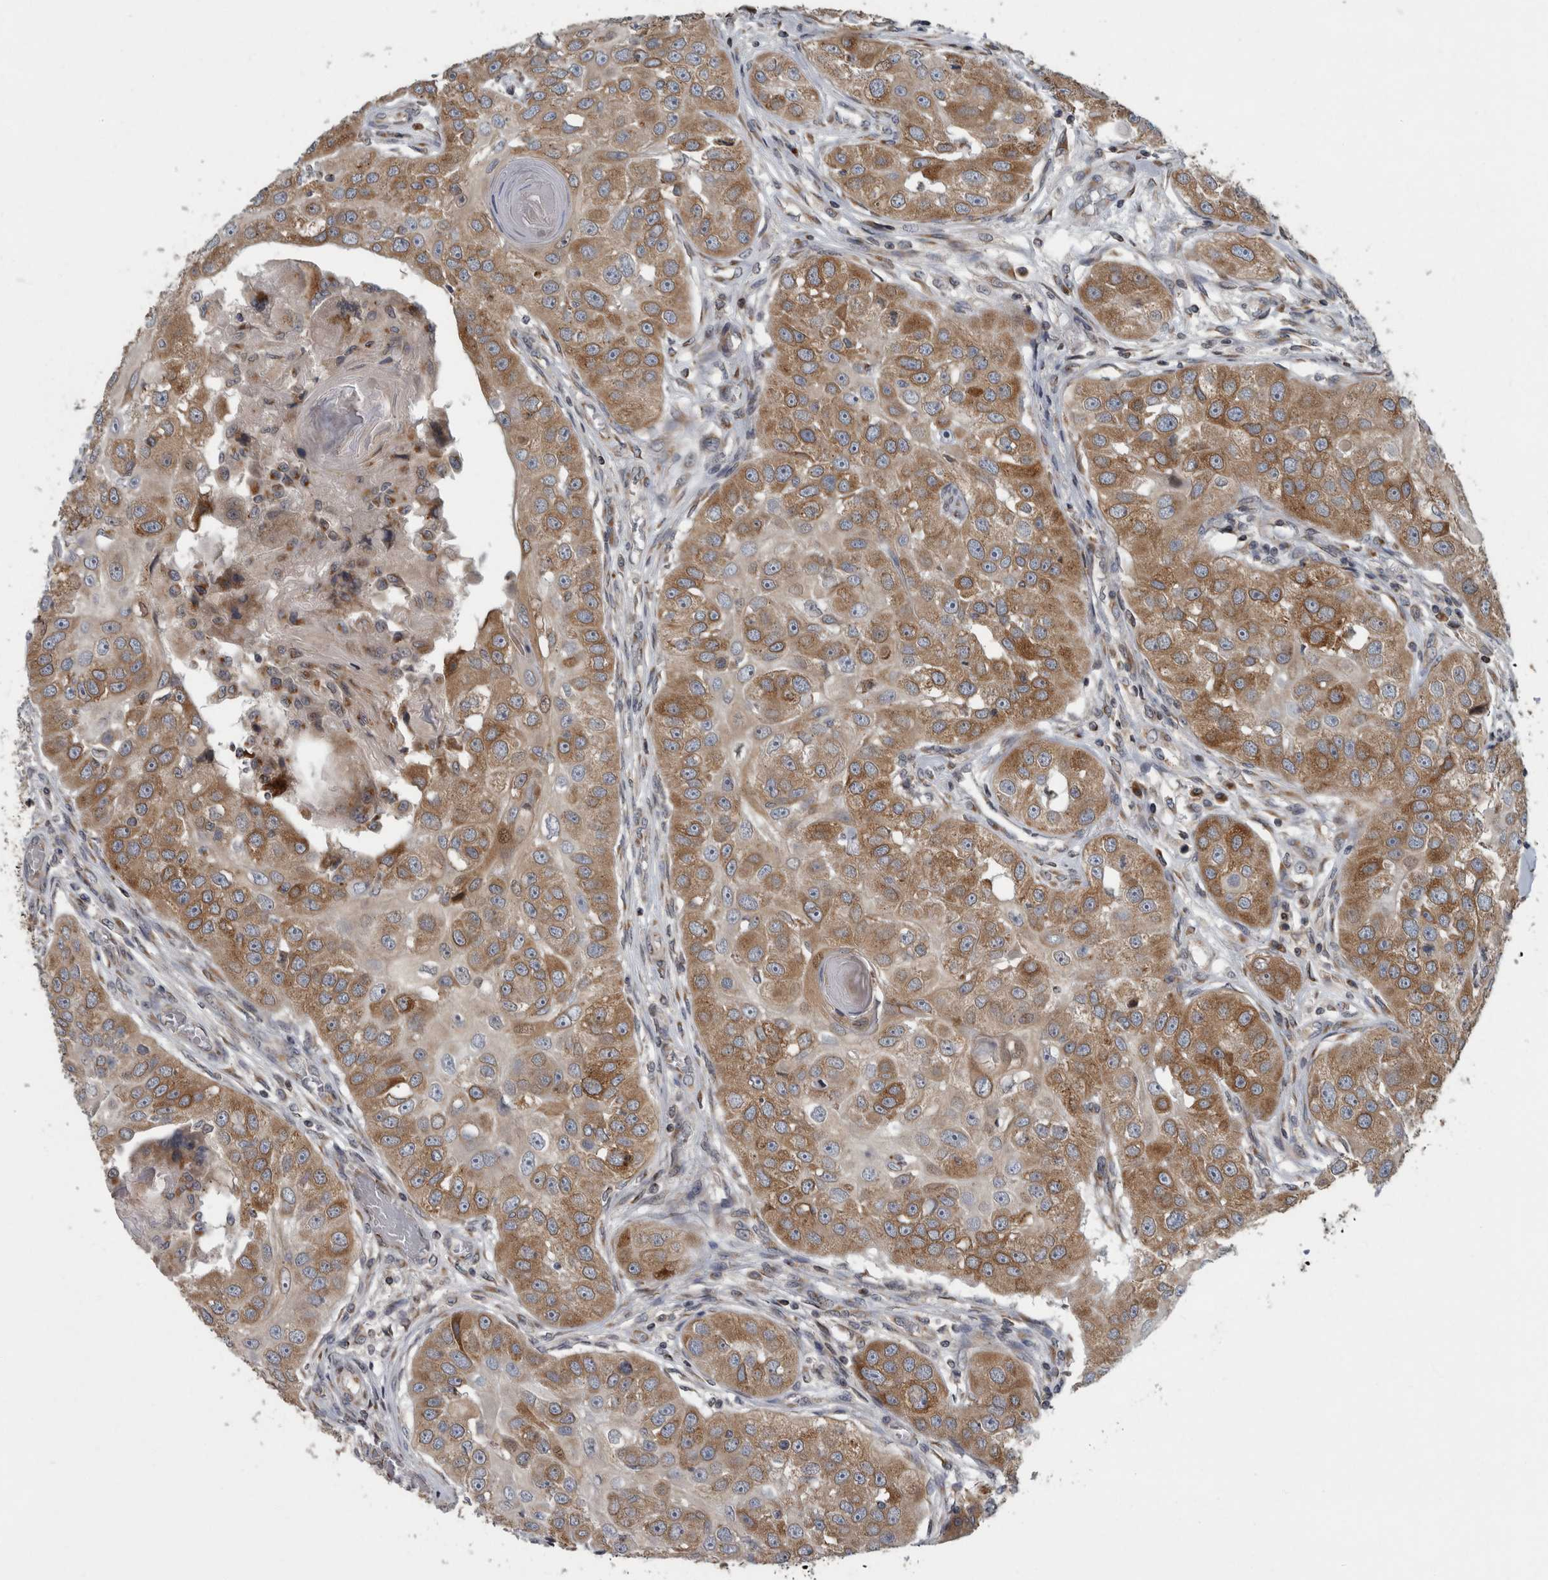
{"staining": {"intensity": "moderate", "quantity": ">75%", "location": "cytoplasmic/membranous"}, "tissue": "head and neck cancer", "cell_type": "Tumor cells", "image_type": "cancer", "snomed": [{"axis": "morphology", "description": "Normal tissue, NOS"}, {"axis": "morphology", "description": "Squamous cell carcinoma, NOS"}, {"axis": "topography", "description": "Skeletal muscle"}, {"axis": "topography", "description": "Head-Neck"}], "caption": "Moderate cytoplasmic/membranous positivity is identified in approximately >75% of tumor cells in head and neck cancer (squamous cell carcinoma). (DAB (3,3'-diaminobenzidine) = brown stain, brightfield microscopy at high magnification).", "gene": "LMAN2L", "patient": {"sex": "male", "age": 51}}